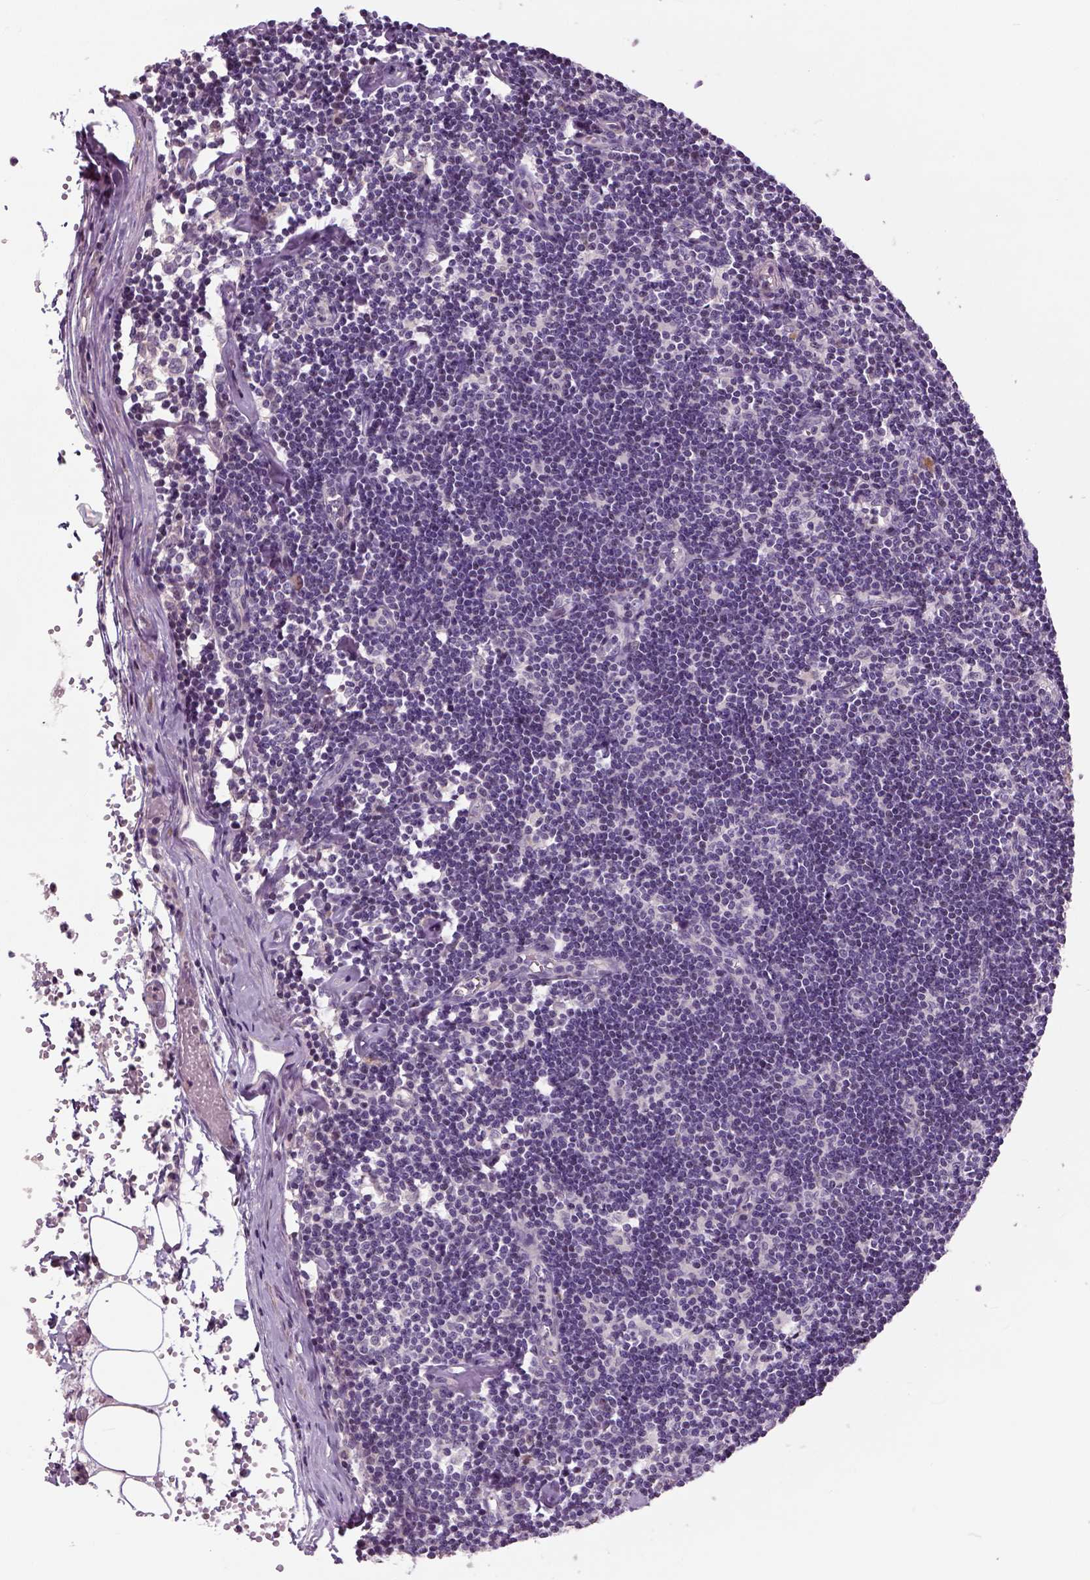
{"staining": {"intensity": "negative", "quantity": "none", "location": "none"}, "tissue": "lymph node", "cell_type": "Germinal center cells", "image_type": "normal", "snomed": [{"axis": "morphology", "description": "Normal tissue, NOS"}, {"axis": "topography", "description": "Lymph node"}], "caption": "Immunohistochemistry (IHC) of normal lymph node shows no staining in germinal center cells.", "gene": "NECAB1", "patient": {"sex": "female", "age": 42}}